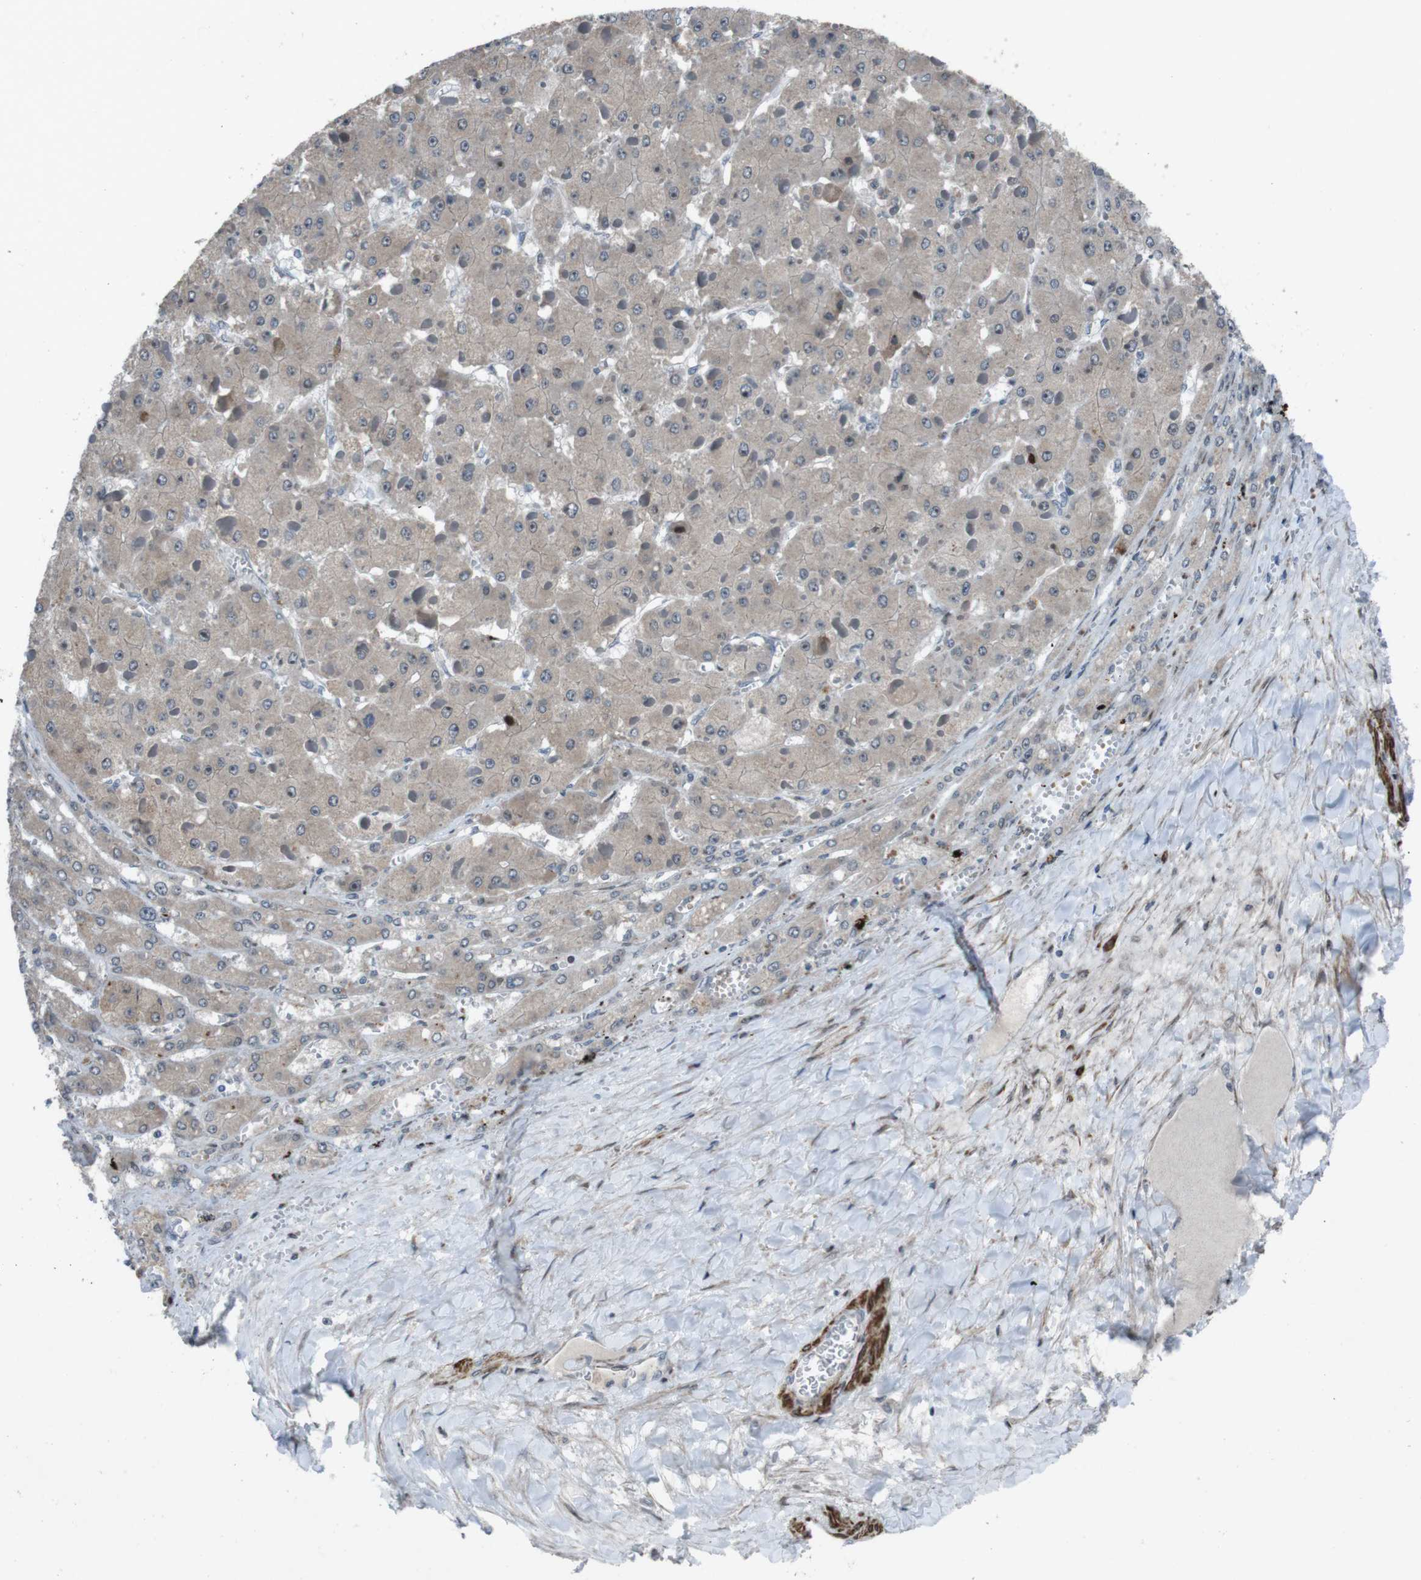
{"staining": {"intensity": "weak", "quantity": "<25%", "location": "cytoplasmic/membranous"}, "tissue": "liver cancer", "cell_type": "Tumor cells", "image_type": "cancer", "snomed": [{"axis": "morphology", "description": "Carcinoma, Hepatocellular, NOS"}, {"axis": "topography", "description": "Liver"}], "caption": "IHC histopathology image of liver cancer stained for a protein (brown), which exhibits no expression in tumor cells.", "gene": "PBRM1", "patient": {"sex": "female", "age": 73}}